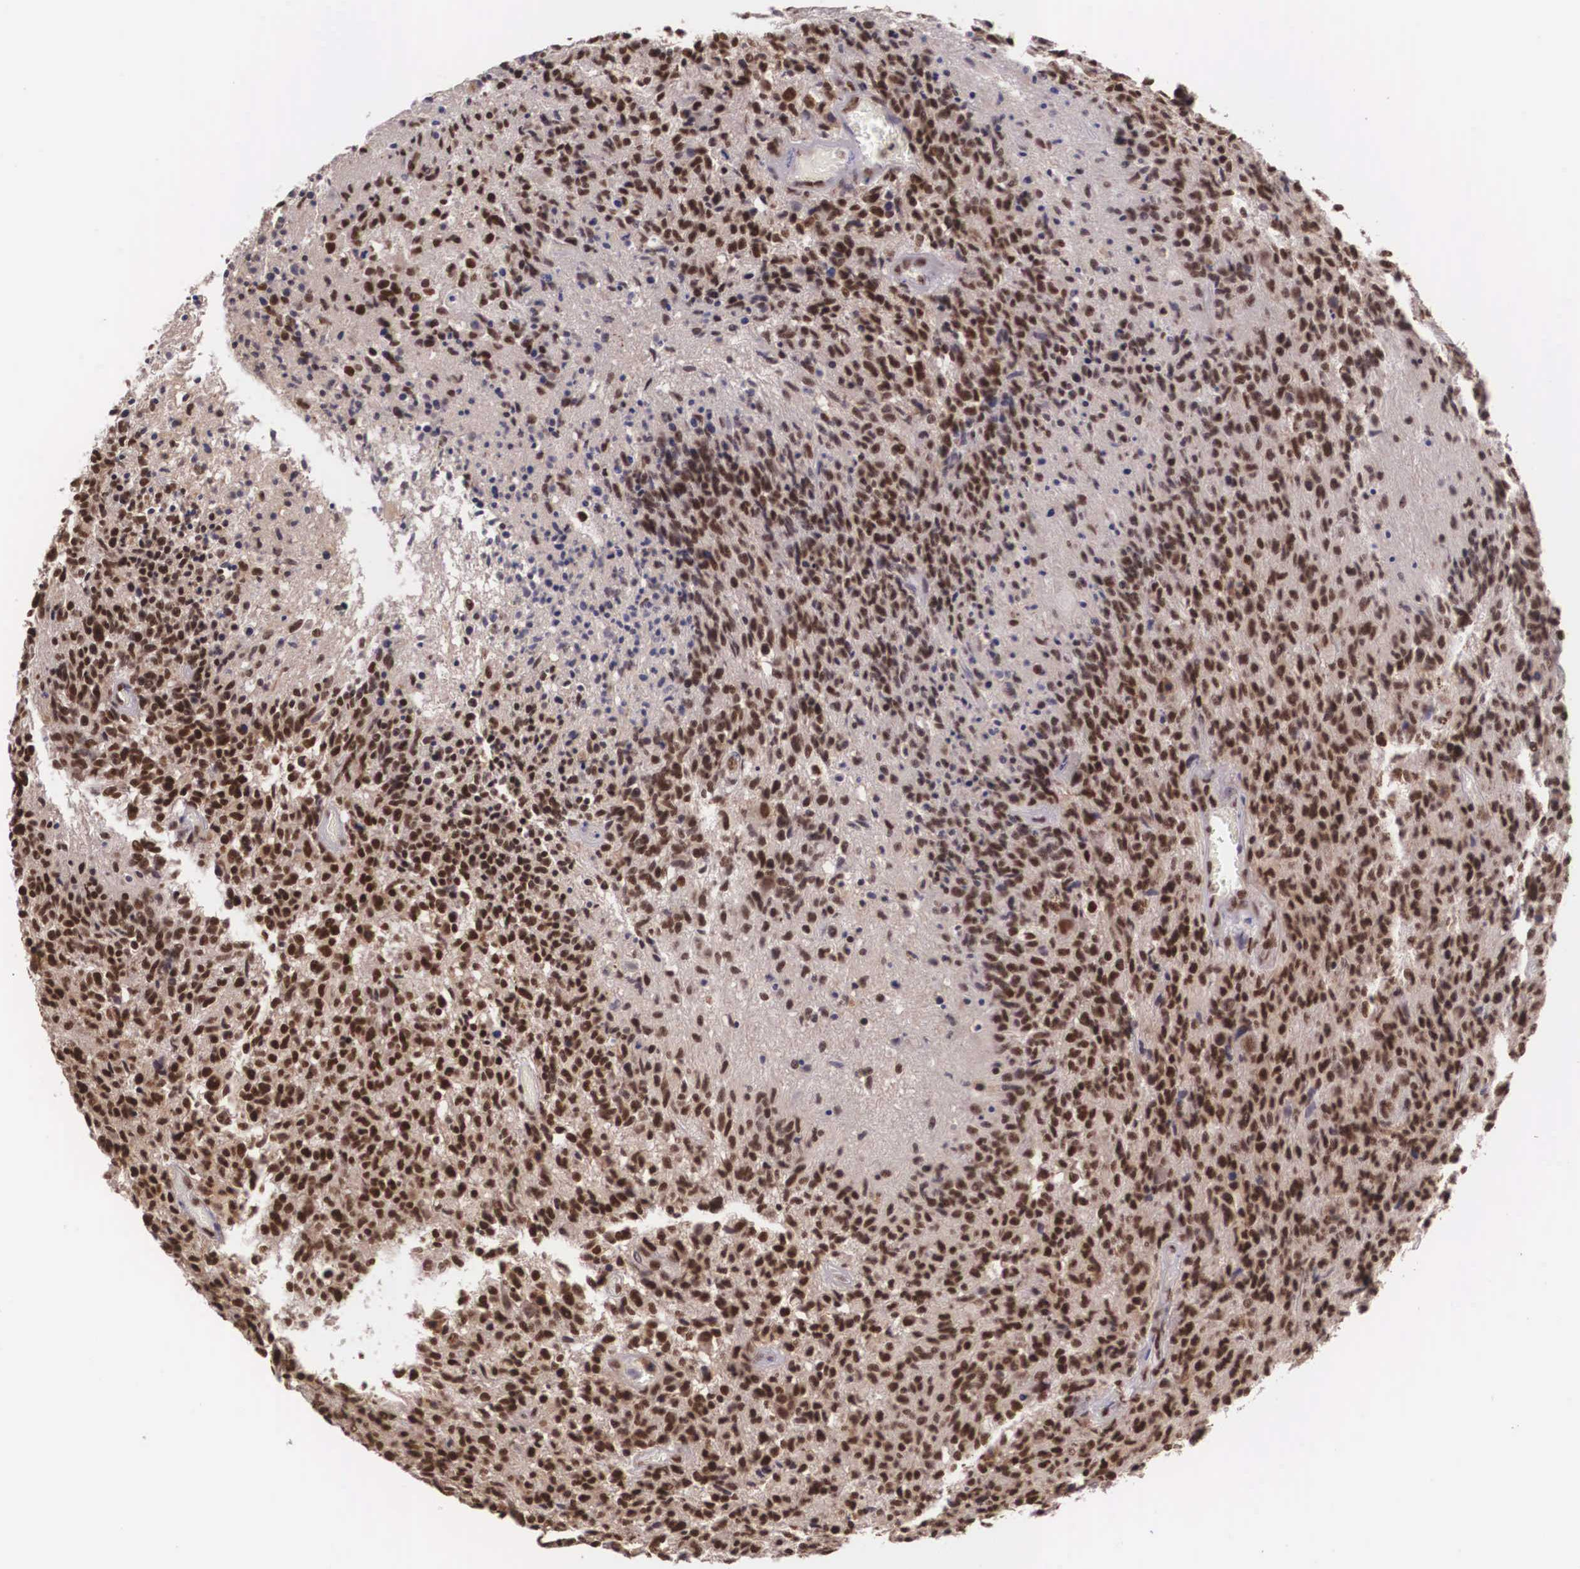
{"staining": {"intensity": "strong", "quantity": ">75%", "location": "nuclear"}, "tissue": "glioma", "cell_type": "Tumor cells", "image_type": "cancer", "snomed": [{"axis": "morphology", "description": "Glioma, malignant, High grade"}, {"axis": "topography", "description": "Brain"}], "caption": "This is an image of immunohistochemistry (IHC) staining of malignant glioma (high-grade), which shows strong expression in the nuclear of tumor cells.", "gene": "POLR2F", "patient": {"sex": "male", "age": 36}}